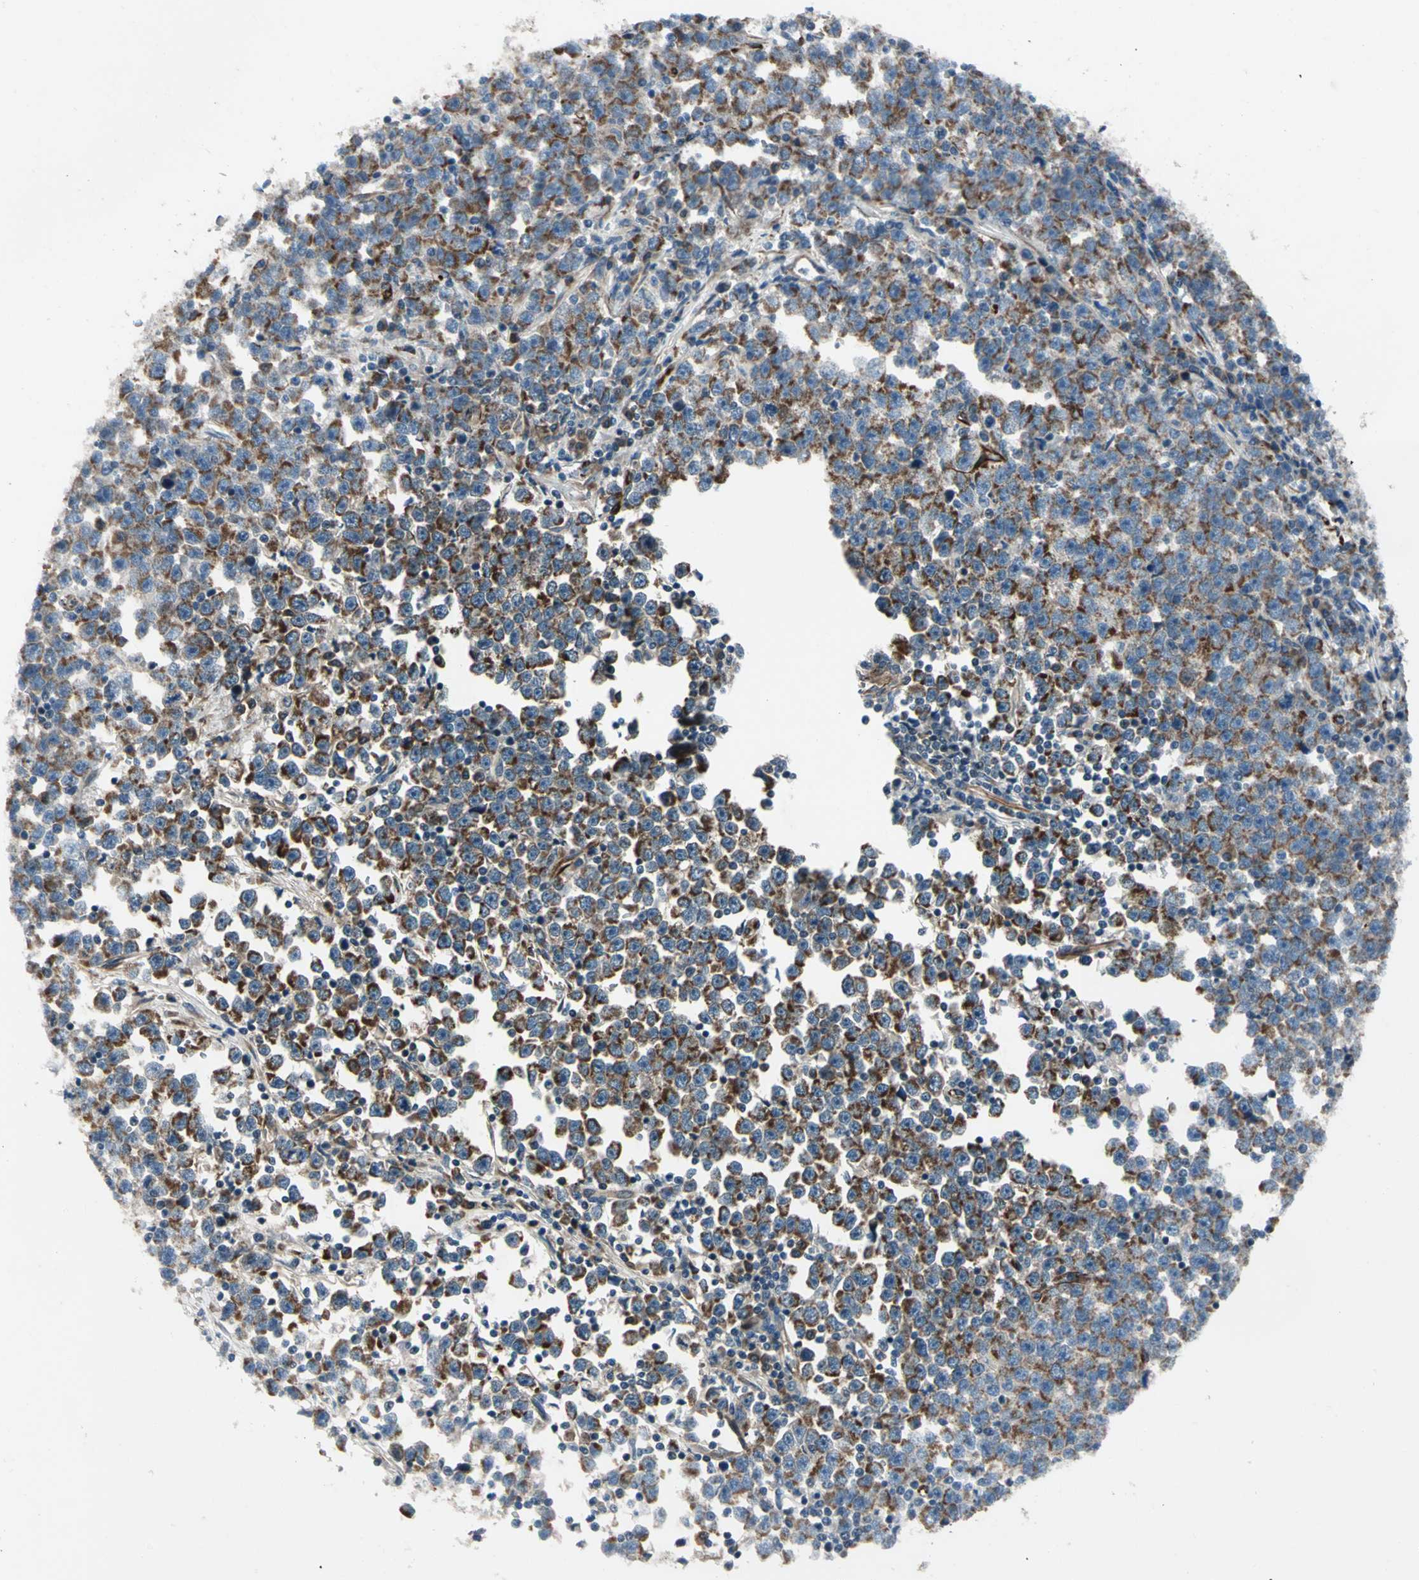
{"staining": {"intensity": "strong", "quantity": ">75%", "location": "cytoplasmic/membranous"}, "tissue": "testis cancer", "cell_type": "Tumor cells", "image_type": "cancer", "snomed": [{"axis": "morphology", "description": "Seminoma, NOS"}, {"axis": "topography", "description": "Testis"}], "caption": "This is an image of IHC staining of testis seminoma, which shows strong staining in the cytoplasmic/membranous of tumor cells.", "gene": "EXD2", "patient": {"sex": "male", "age": 43}}